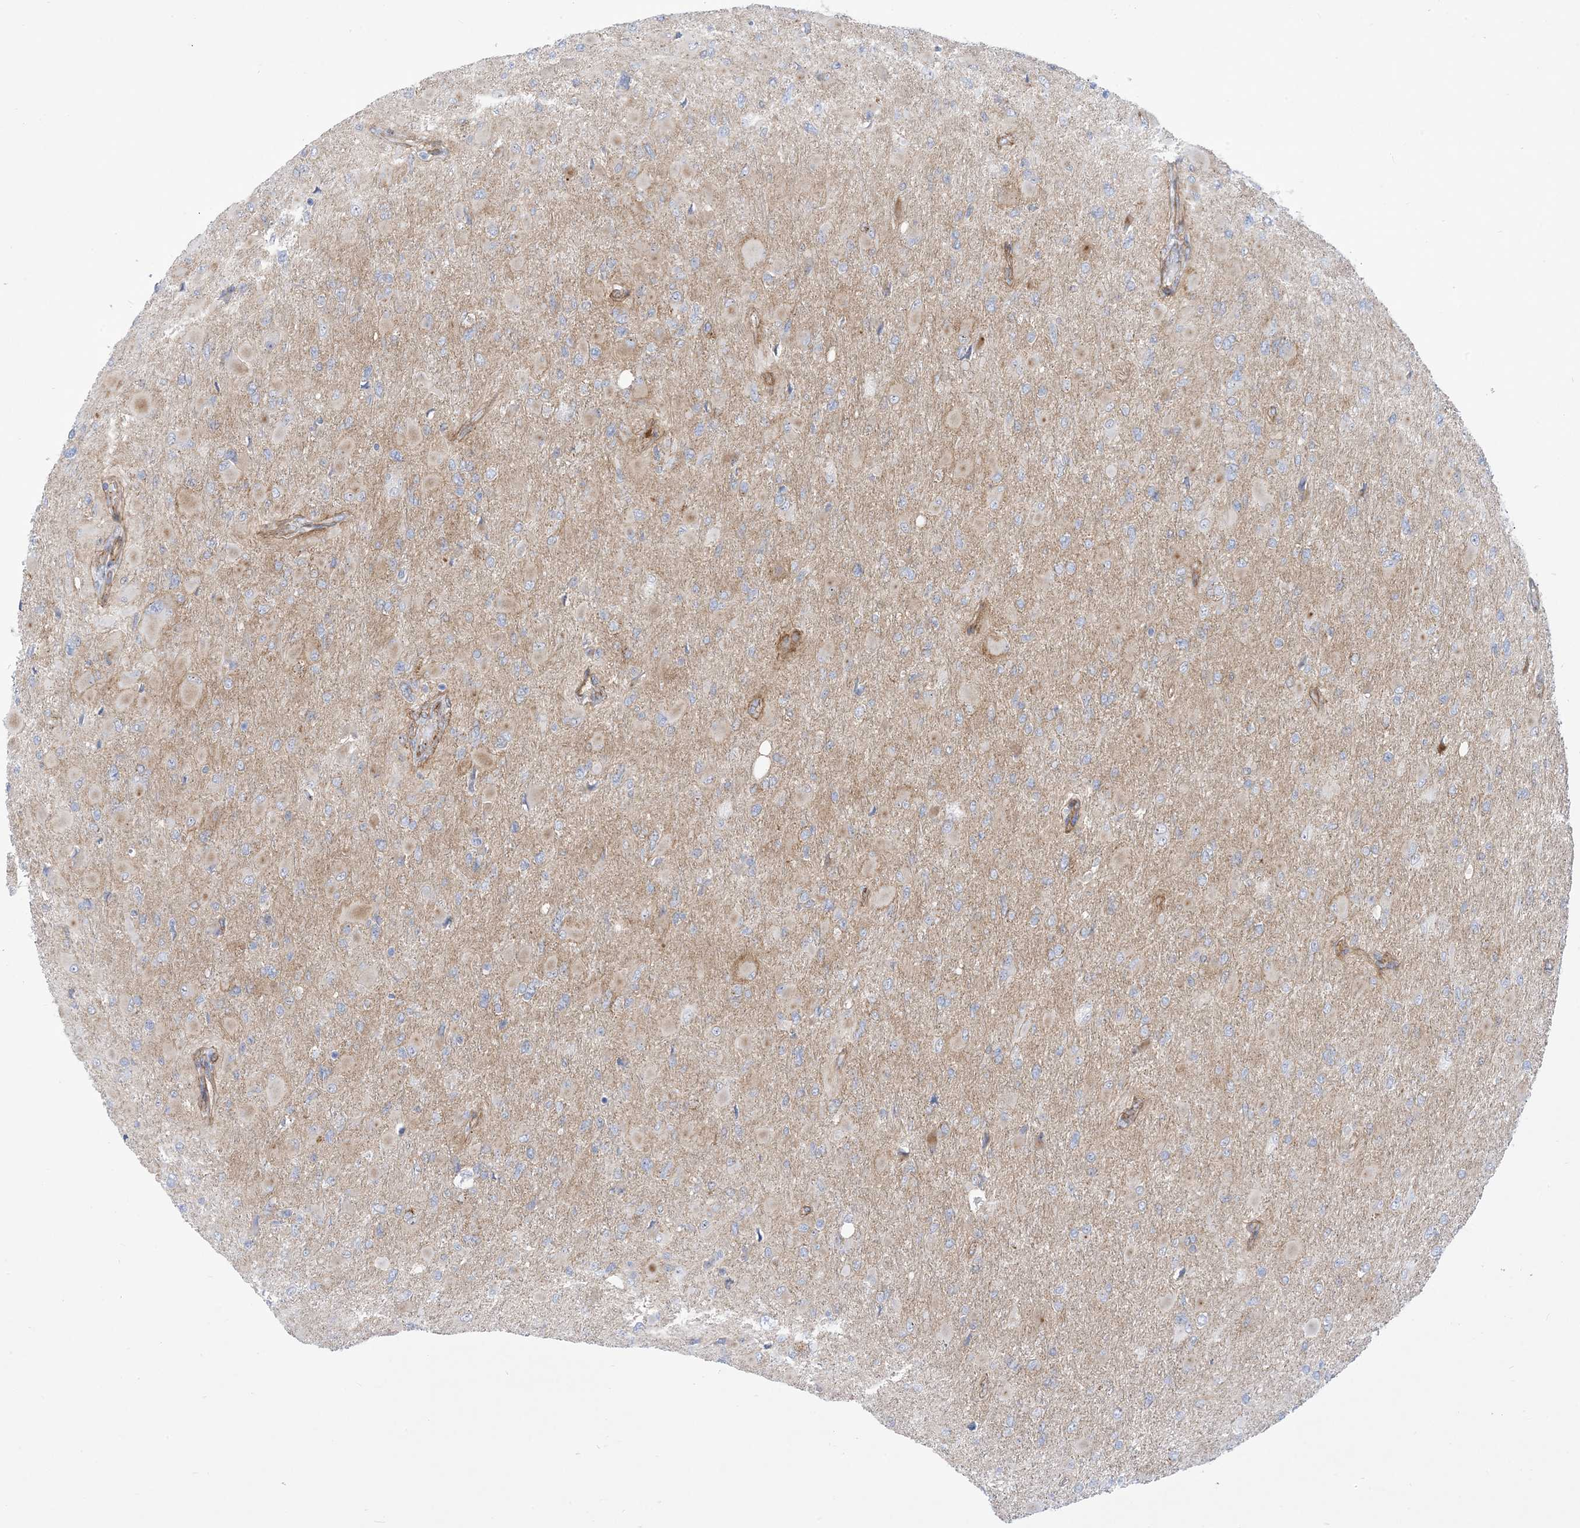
{"staining": {"intensity": "weak", "quantity": "<25%", "location": "cytoplasmic/membranous"}, "tissue": "glioma", "cell_type": "Tumor cells", "image_type": "cancer", "snomed": [{"axis": "morphology", "description": "Glioma, malignant, High grade"}, {"axis": "topography", "description": "Cerebral cortex"}], "caption": "Protein analysis of high-grade glioma (malignant) exhibits no significant staining in tumor cells.", "gene": "MARS2", "patient": {"sex": "female", "age": 36}}